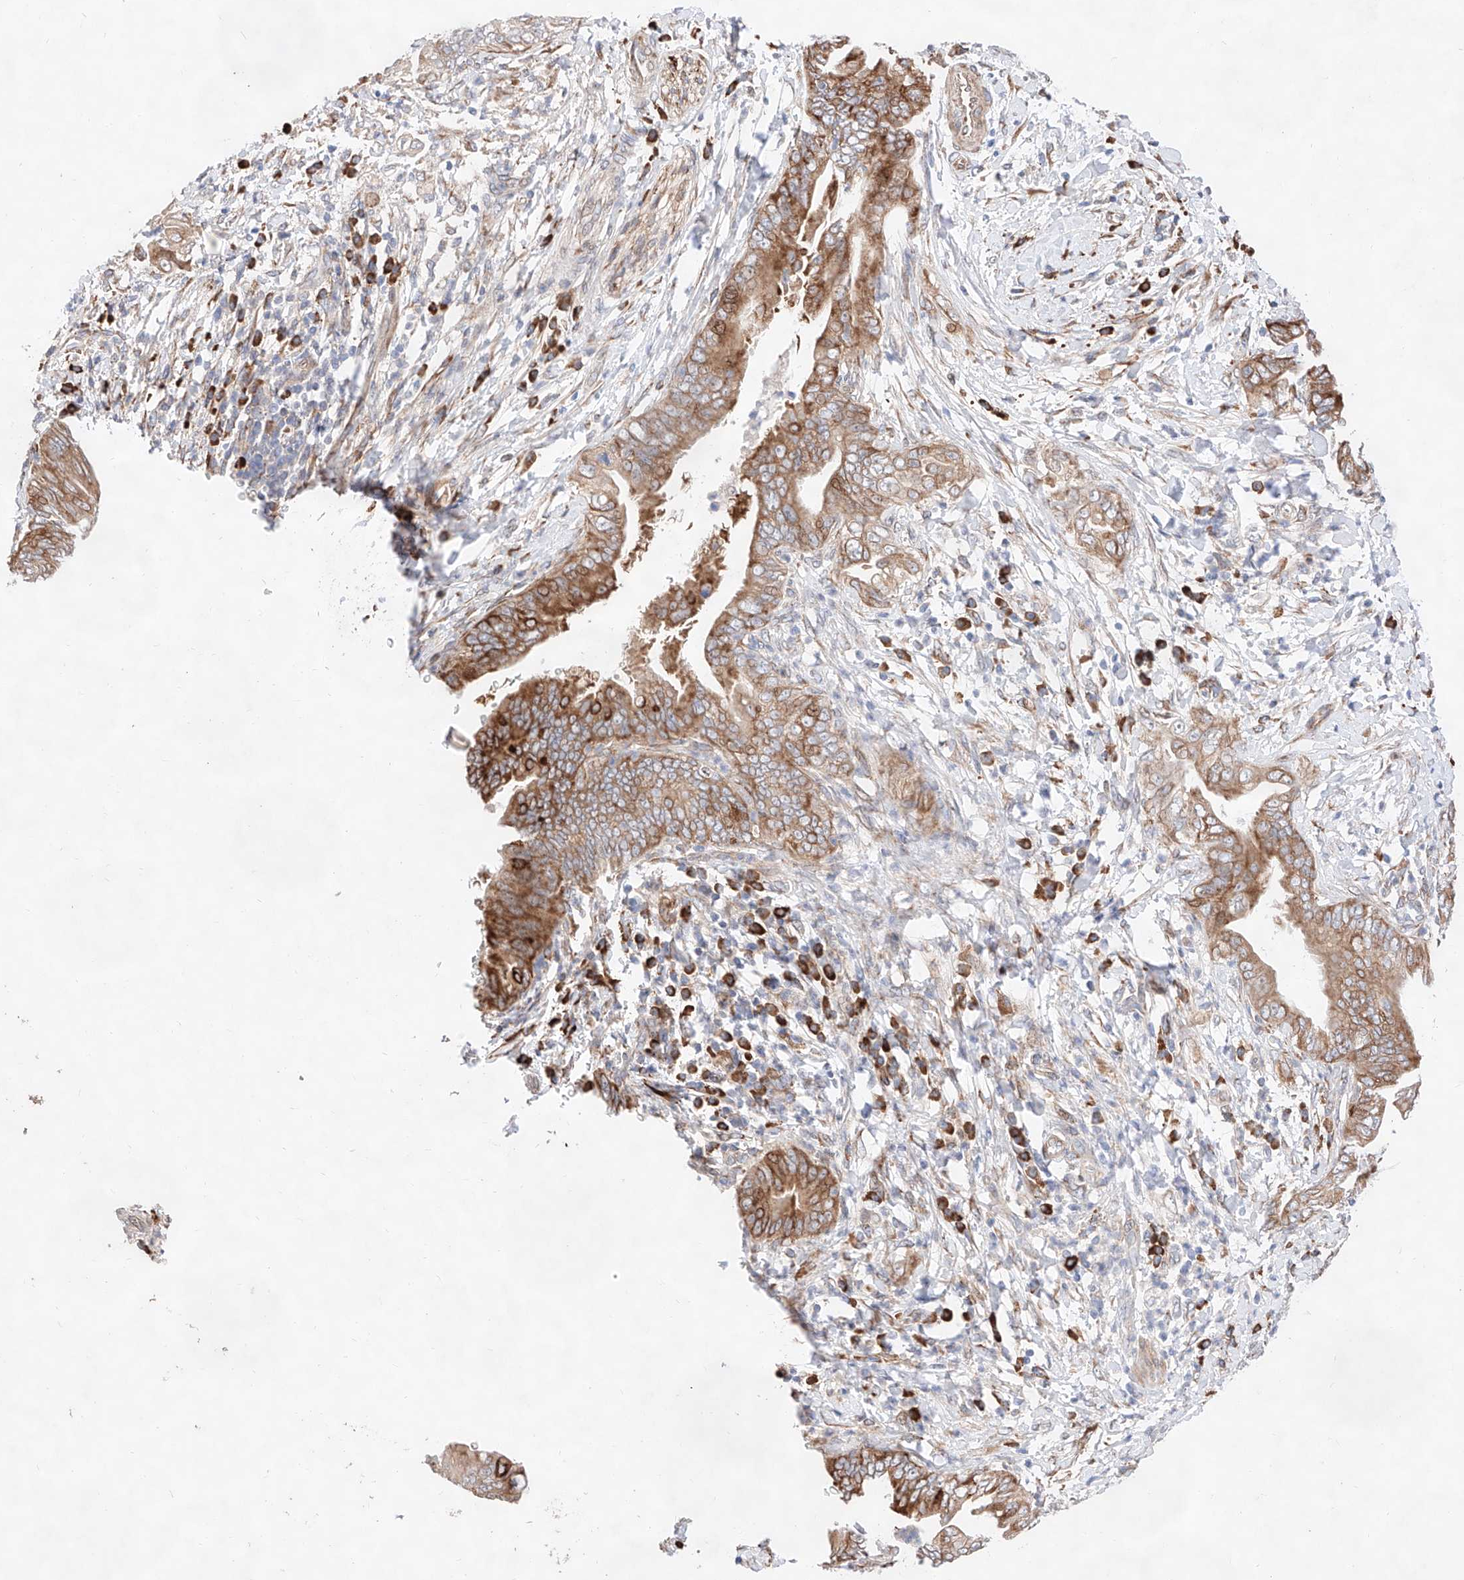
{"staining": {"intensity": "moderate", "quantity": ">75%", "location": "cytoplasmic/membranous"}, "tissue": "pancreatic cancer", "cell_type": "Tumor cells", "image_type": "cancer", "snomed": [{"axis": "morphology", "description": "Adenocarcinoma, NOS"}, {"axis": "topography", "description": "Pancreas"}], "caption": "There is medium levels of moderate cytoplasmic/membranous expression in tumor cells of pancreatic cancer, as demonstrated by immunohistochemical staining (brown color).", "gene": "ATP9B", "patient": {"sex": "male", "age": 75}}